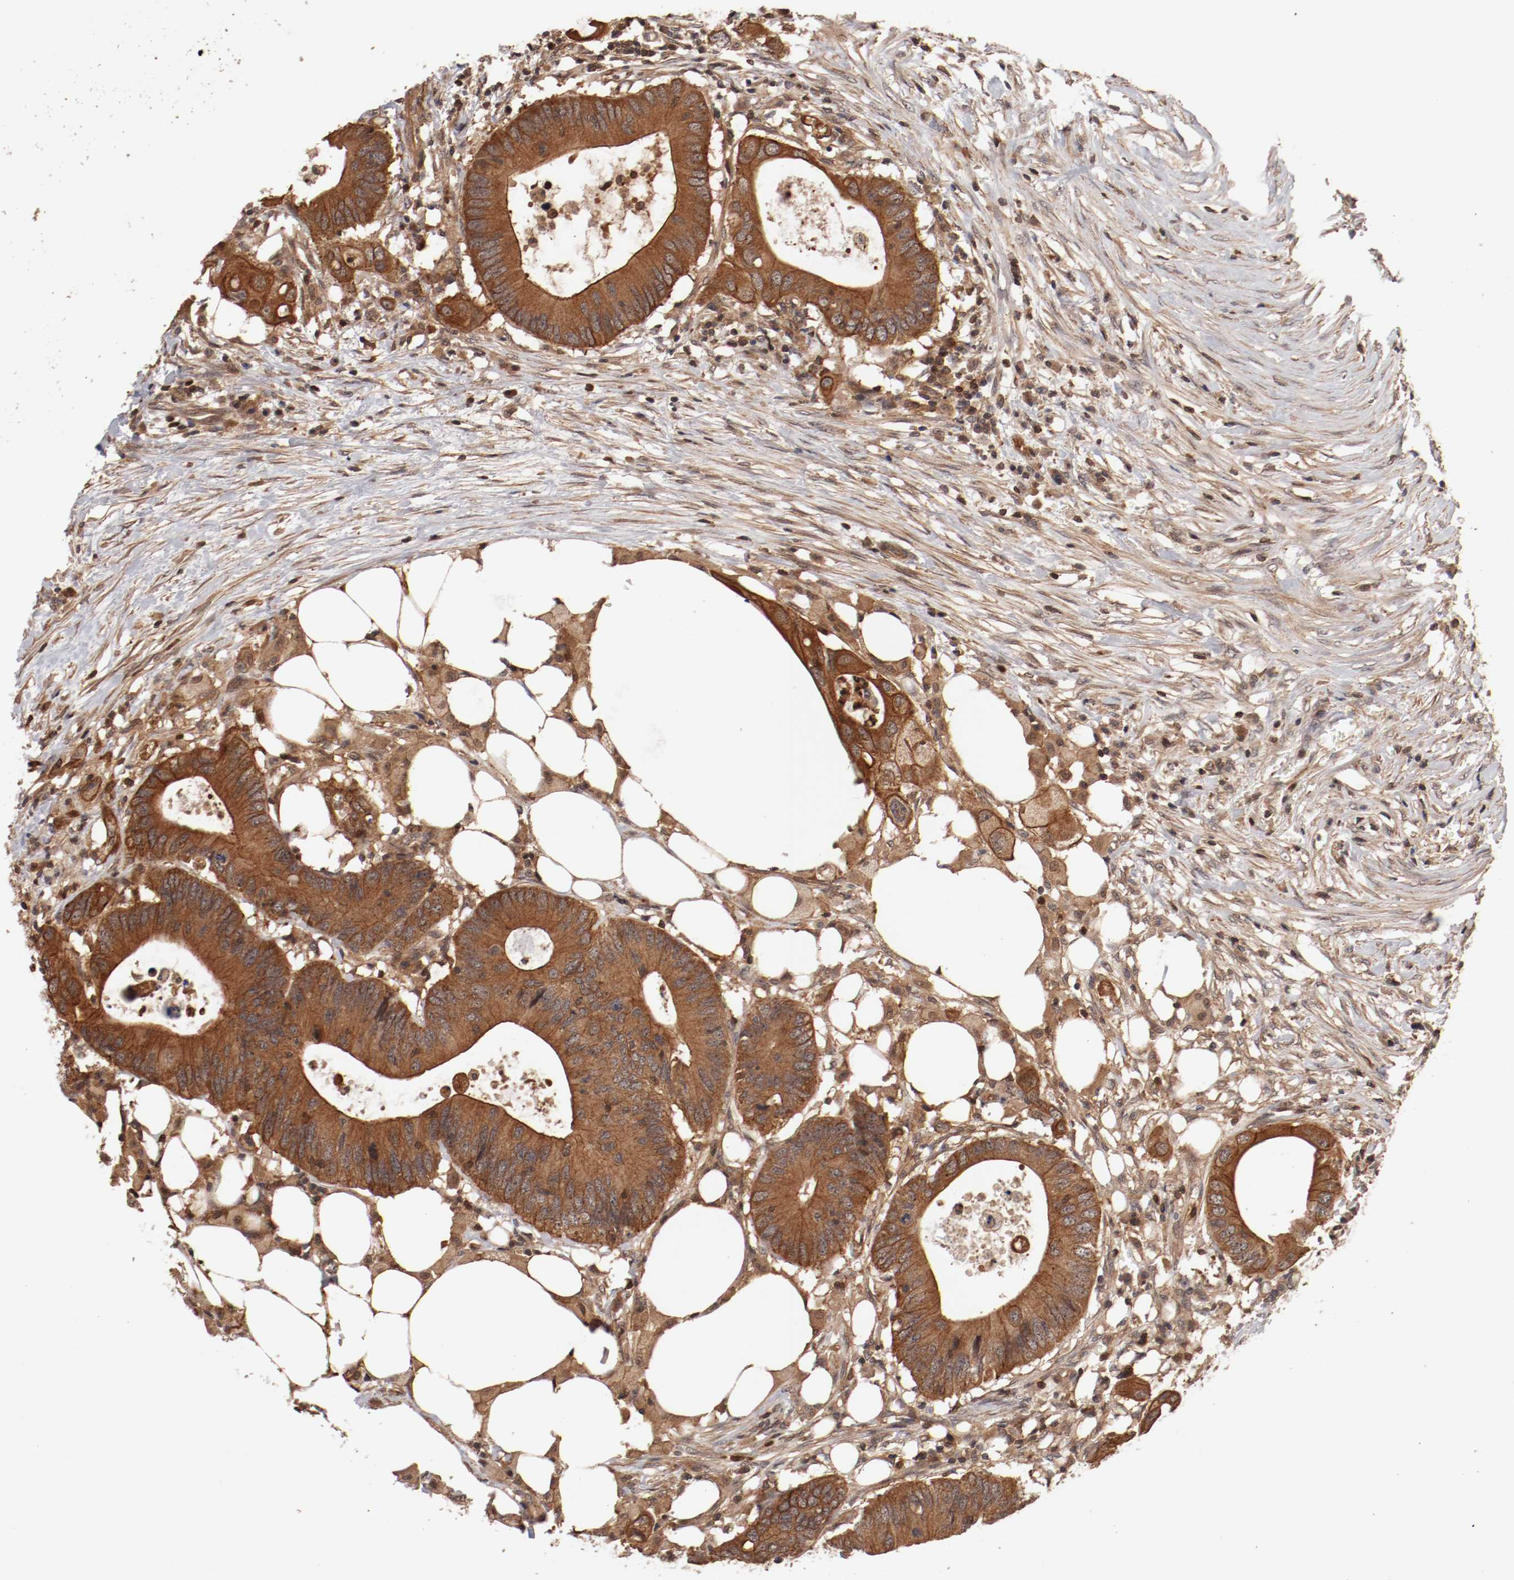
{"staining": {"intensity": "moderate", "quantity": ">75%", "location": "cytoplasmic/membranous"}, "tissue": "colorectal cancer", "cell_type": "Tumor cells", "image_type": "cancer", "snomed": [{"axis": "morphology", "description": "Adenocarcinoma, NOS"}, {"axis": "topography", "description": "Colon"}], "caption": "Colorectal cancer stained with a protein marker reveals moderate staining in tumor cells.", "gene": "GUF1", "patient": {"sex": "male", "age": 71}}